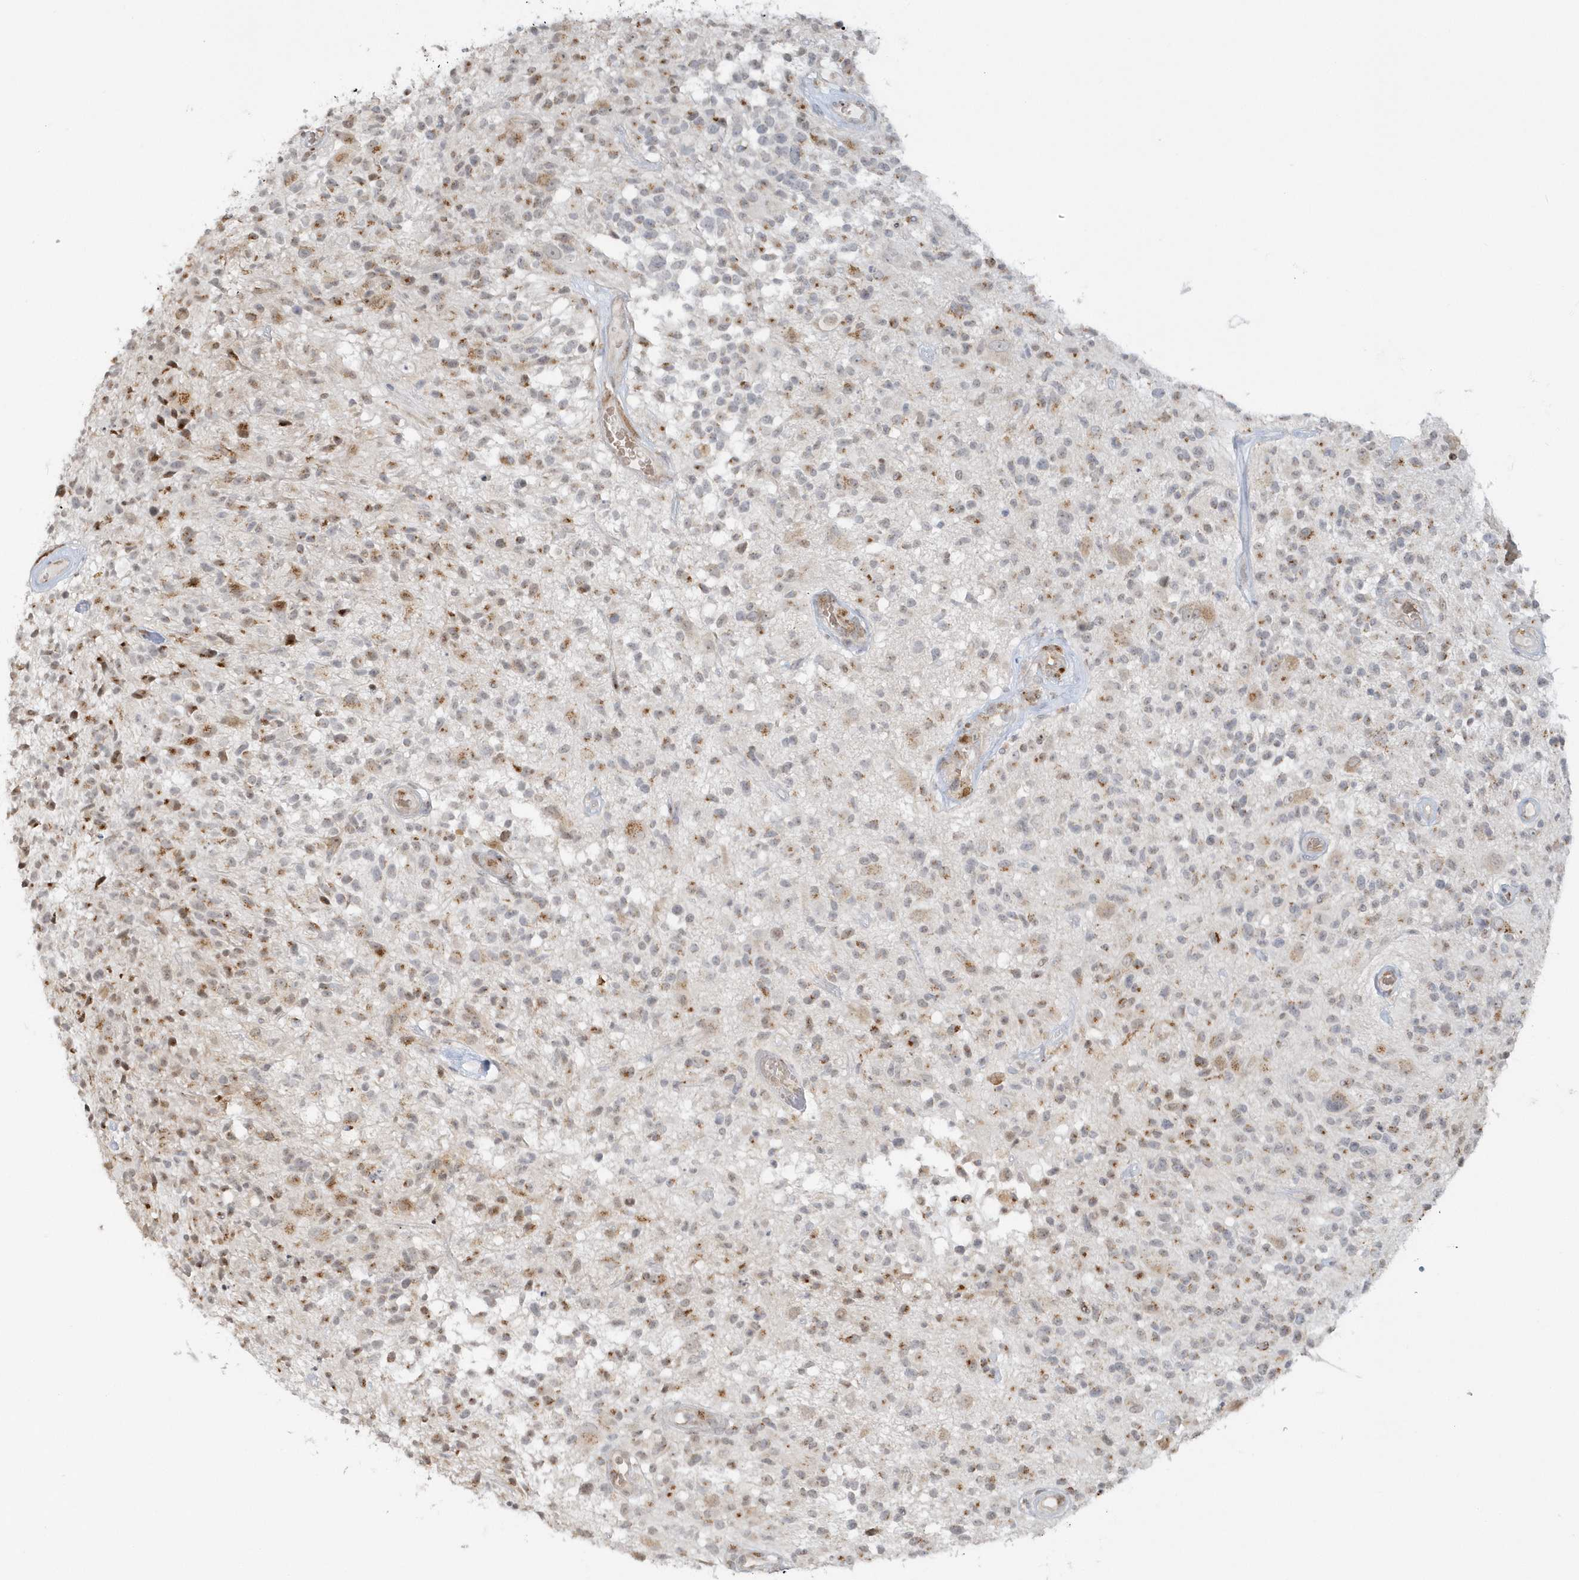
{"staining": {"intensity": "moderate", "quantity": "<25%", "location": "cytoplasmic/membranous"}, "tissue": "glioma", "cell_type": "Tumor cells", "image_type": "cancer", "snomed": [{"axis": "morphology", "description": "Glioma, malignant, High grade"}, {"axis": "morphology", "description": "Glioblastoma, NOS"}, {"axis": "topography", "description": "Brain"}], "caption": "A photomicrograph showing moderate cytoplasmic/membranous expression in about <25% of tumor cells in glioma, as visualized by brown immunohistochemical staining.", "gene": "DHFR", "patient": {"sex": "male", "age": 60}}